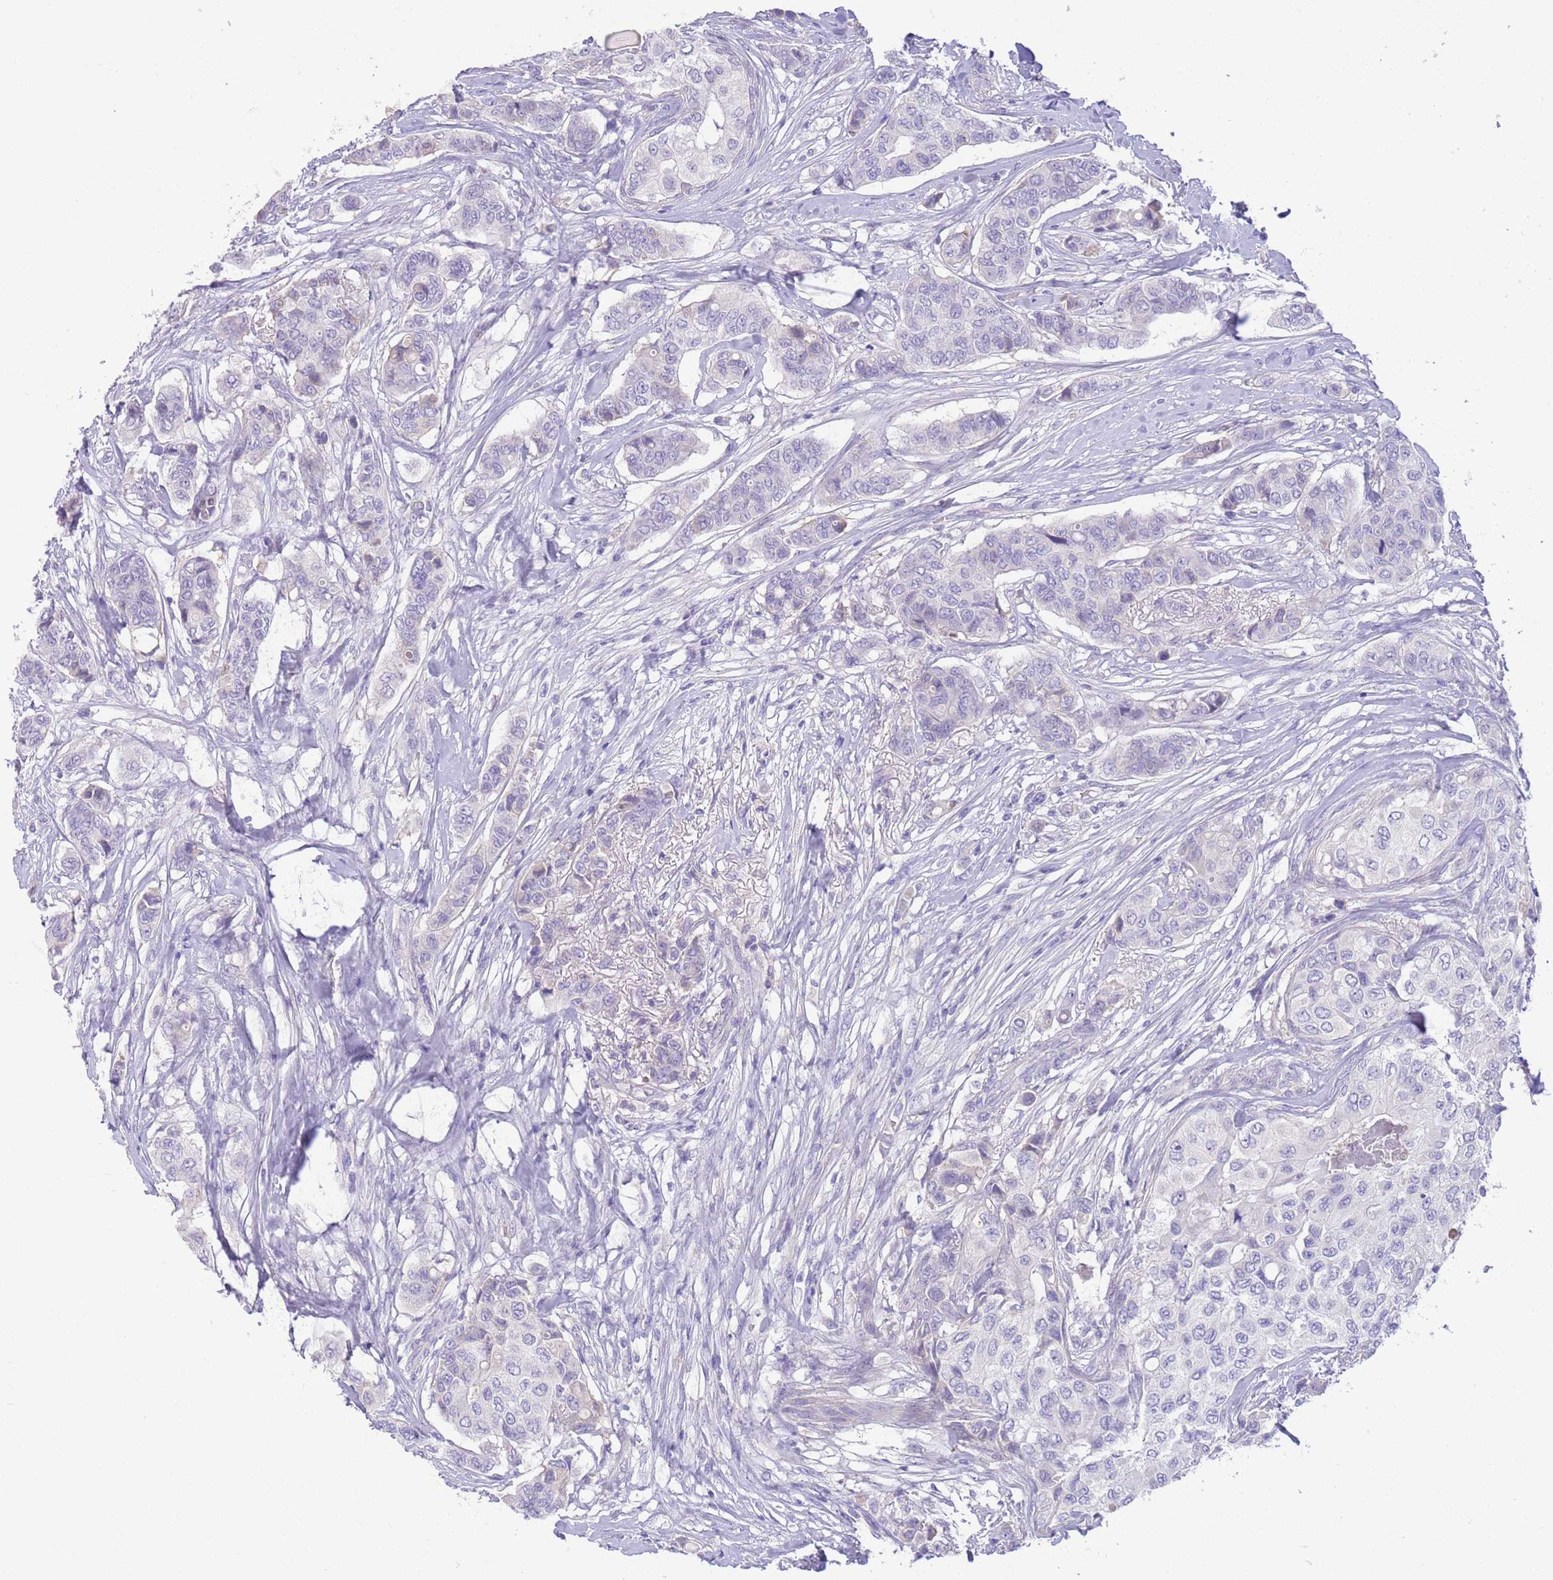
{"staining": {"intensity": "weak", "quantity": "<25%", "location": "cytoplasmic/membranous"}, "tissue": "breast cancer", "cell_type": "Tumor cells", "image_type": "cancer", "snomed": [{"axis": "morphology", "description": "Lobular carcinoma"}, {"axis": "topography", "description": "Breast"}], "caption": "Tumor cells show no significant protein expression in breast lobular carcinoma. The staining is performed using DAB (3,3'-diaminobenzidine) brown chromogen with nuclei counter-stained in using hematoxylin.", "gene": "IGFL4", "patient": {"sex": "female", "age": 51}}